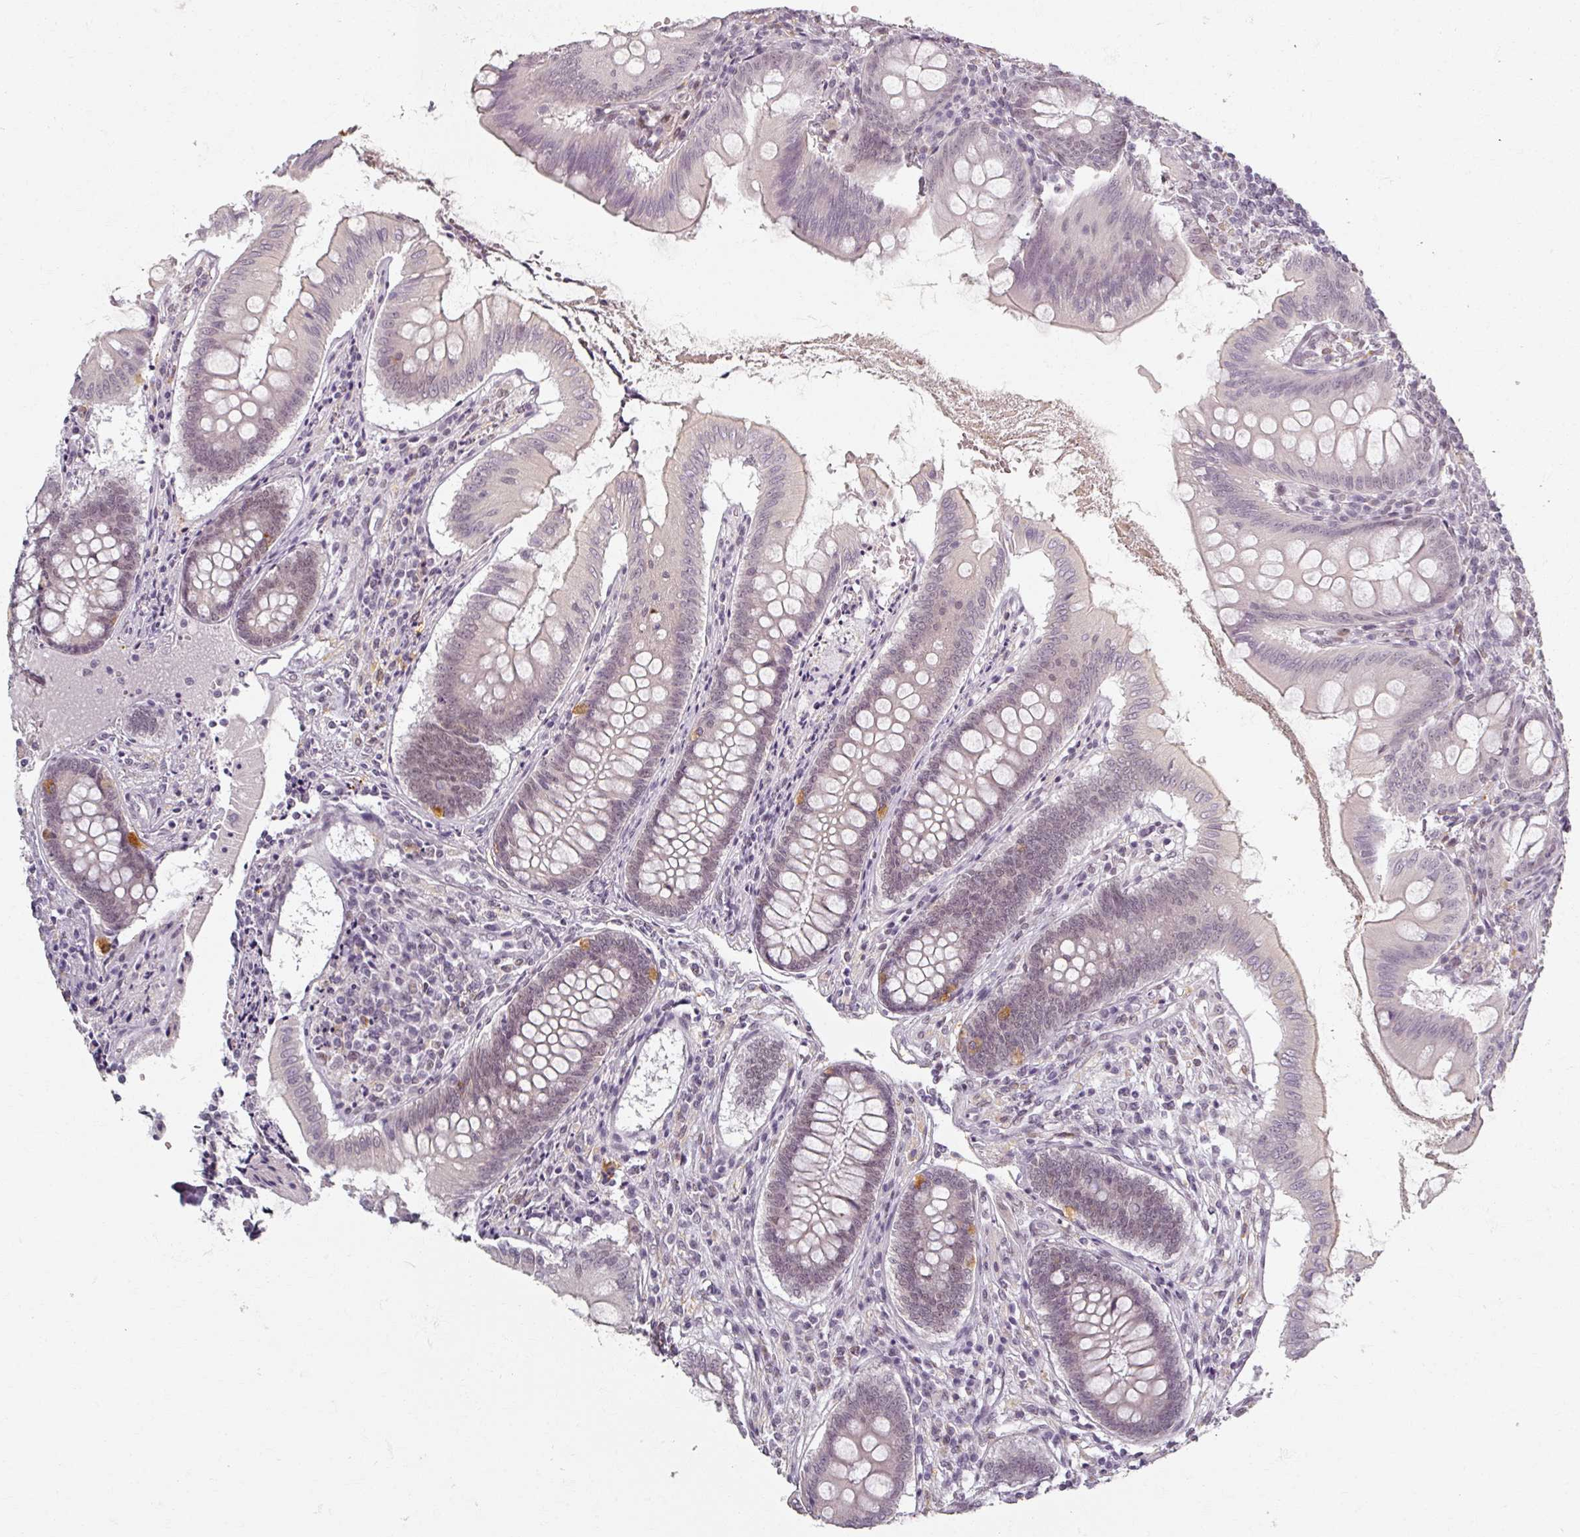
{"staining": {"intensity": "moderate", "quantity": "<25%", "location": "nuclear"}, "tissue": "appendix", "cell_type": "Glandular cells", "image_type": "normal", "snomed": [{"axis": "morphology", "description": "Normal tissue, NOS"}, {"axis": "topography", "description": "Appendix"}], "caption": "Immunohistochemistry staining of benign appendix, which shows low levels of moderate nuclear staining in approximately <25% of glandular cells indicating moderate nuclear protein positivity. The staining was performed using DAB (brown) for protein detection and nuclei were counterstained in hematoxylin (blue).", "gene": "RIPOR3", "patient": {"sex": "female", "age": 51}}